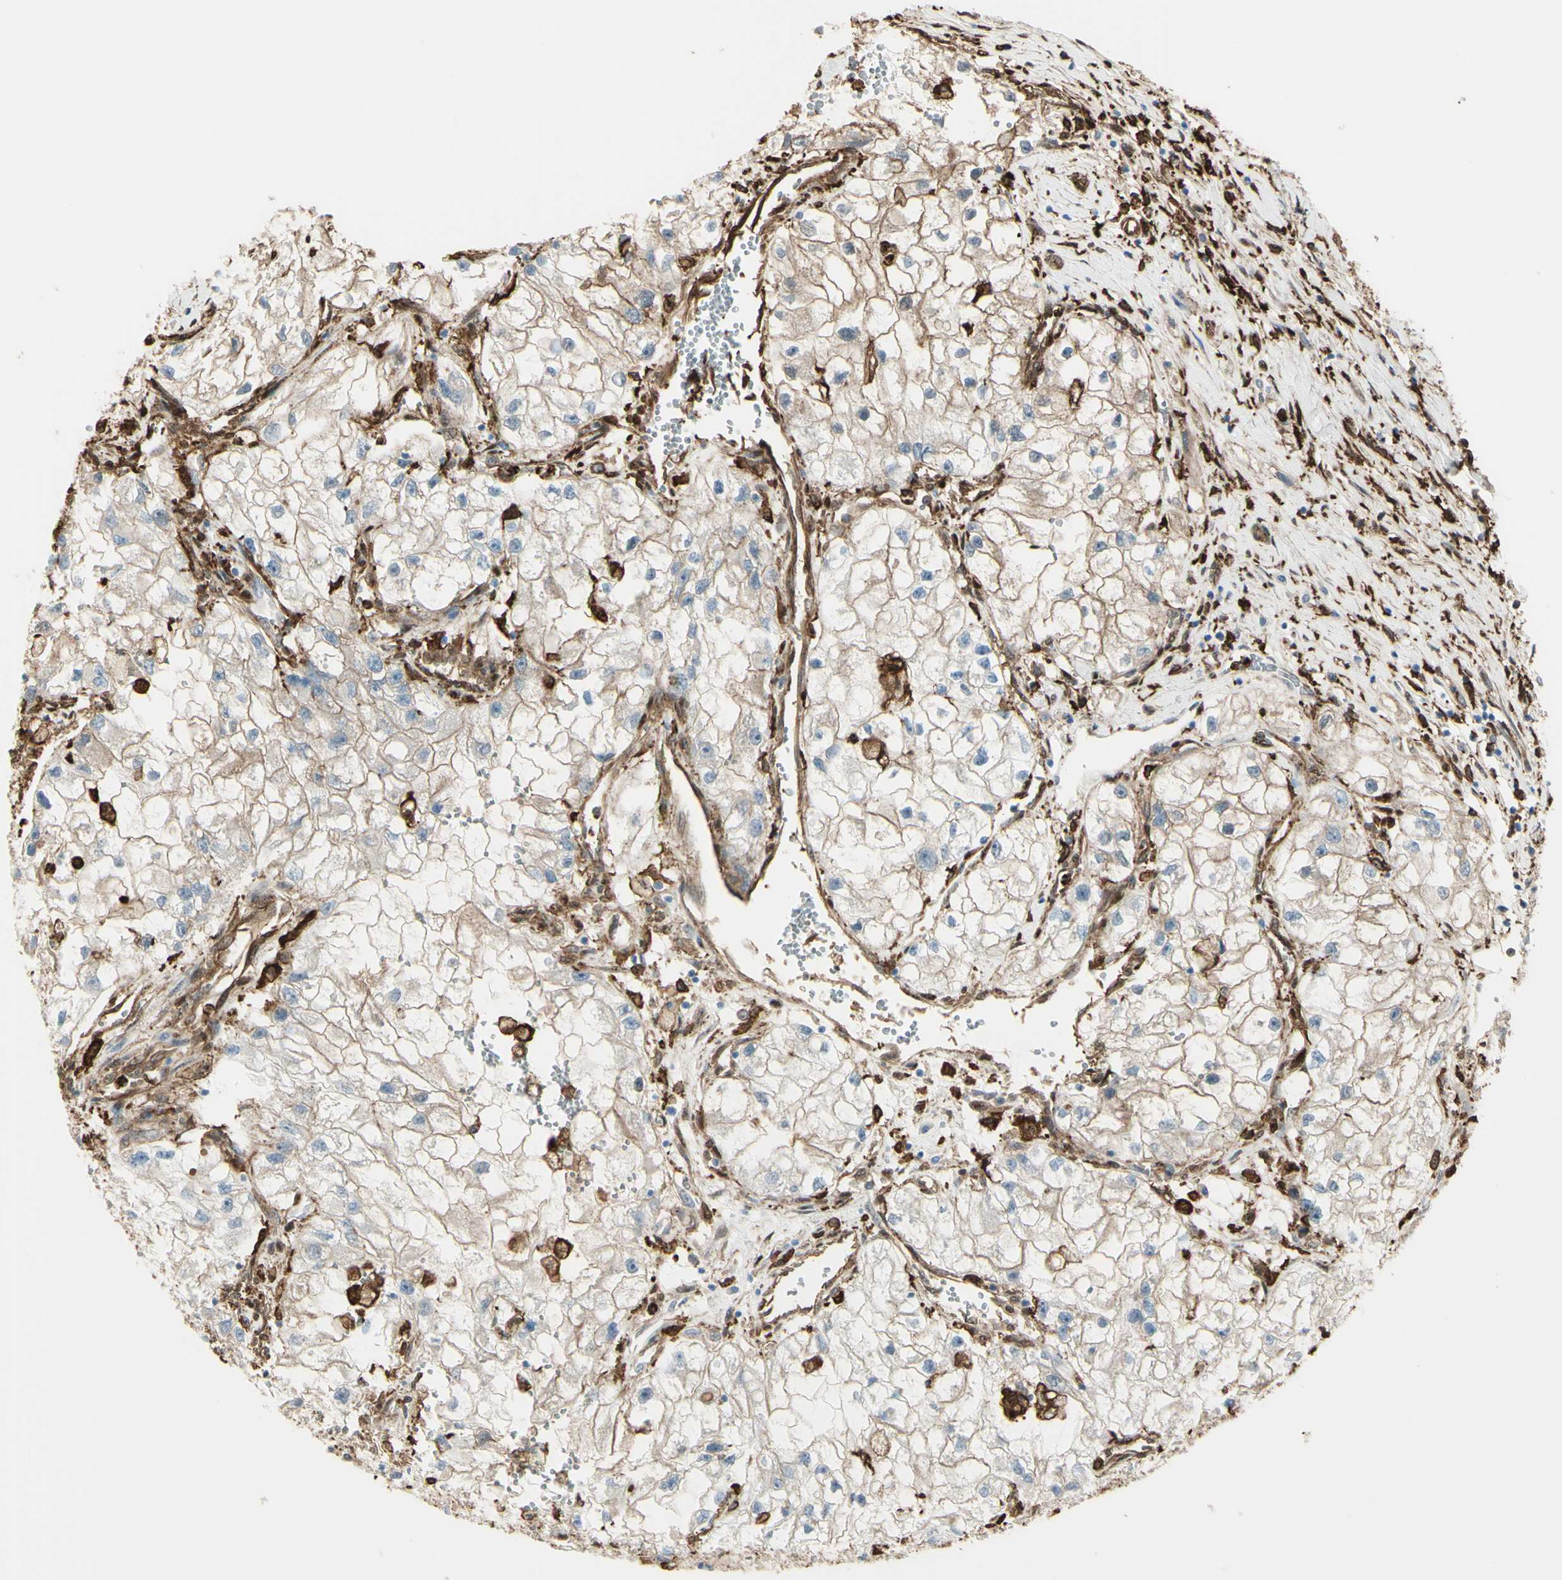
{"staining": {"intensity": "weak", "quantity": ">75%", "location": "cytoplasmic/membranous"}, "tissue": "renal cancer", "cell_type": "Tumor cells", "image_type": "cancer", "snomed": [{"axis": "morphology", "description": "Adenocarcinoma, NOS"}, {"axis": "topography", "description": "Kidney"}], "caption": "Brown immunohistochemical staining in renal cancer reveals weak cytoplasmic/membranous staining in approximately >75% of tumor cells.", "gene": "GSN", "patient": {"sex": "female", "age": 70}}